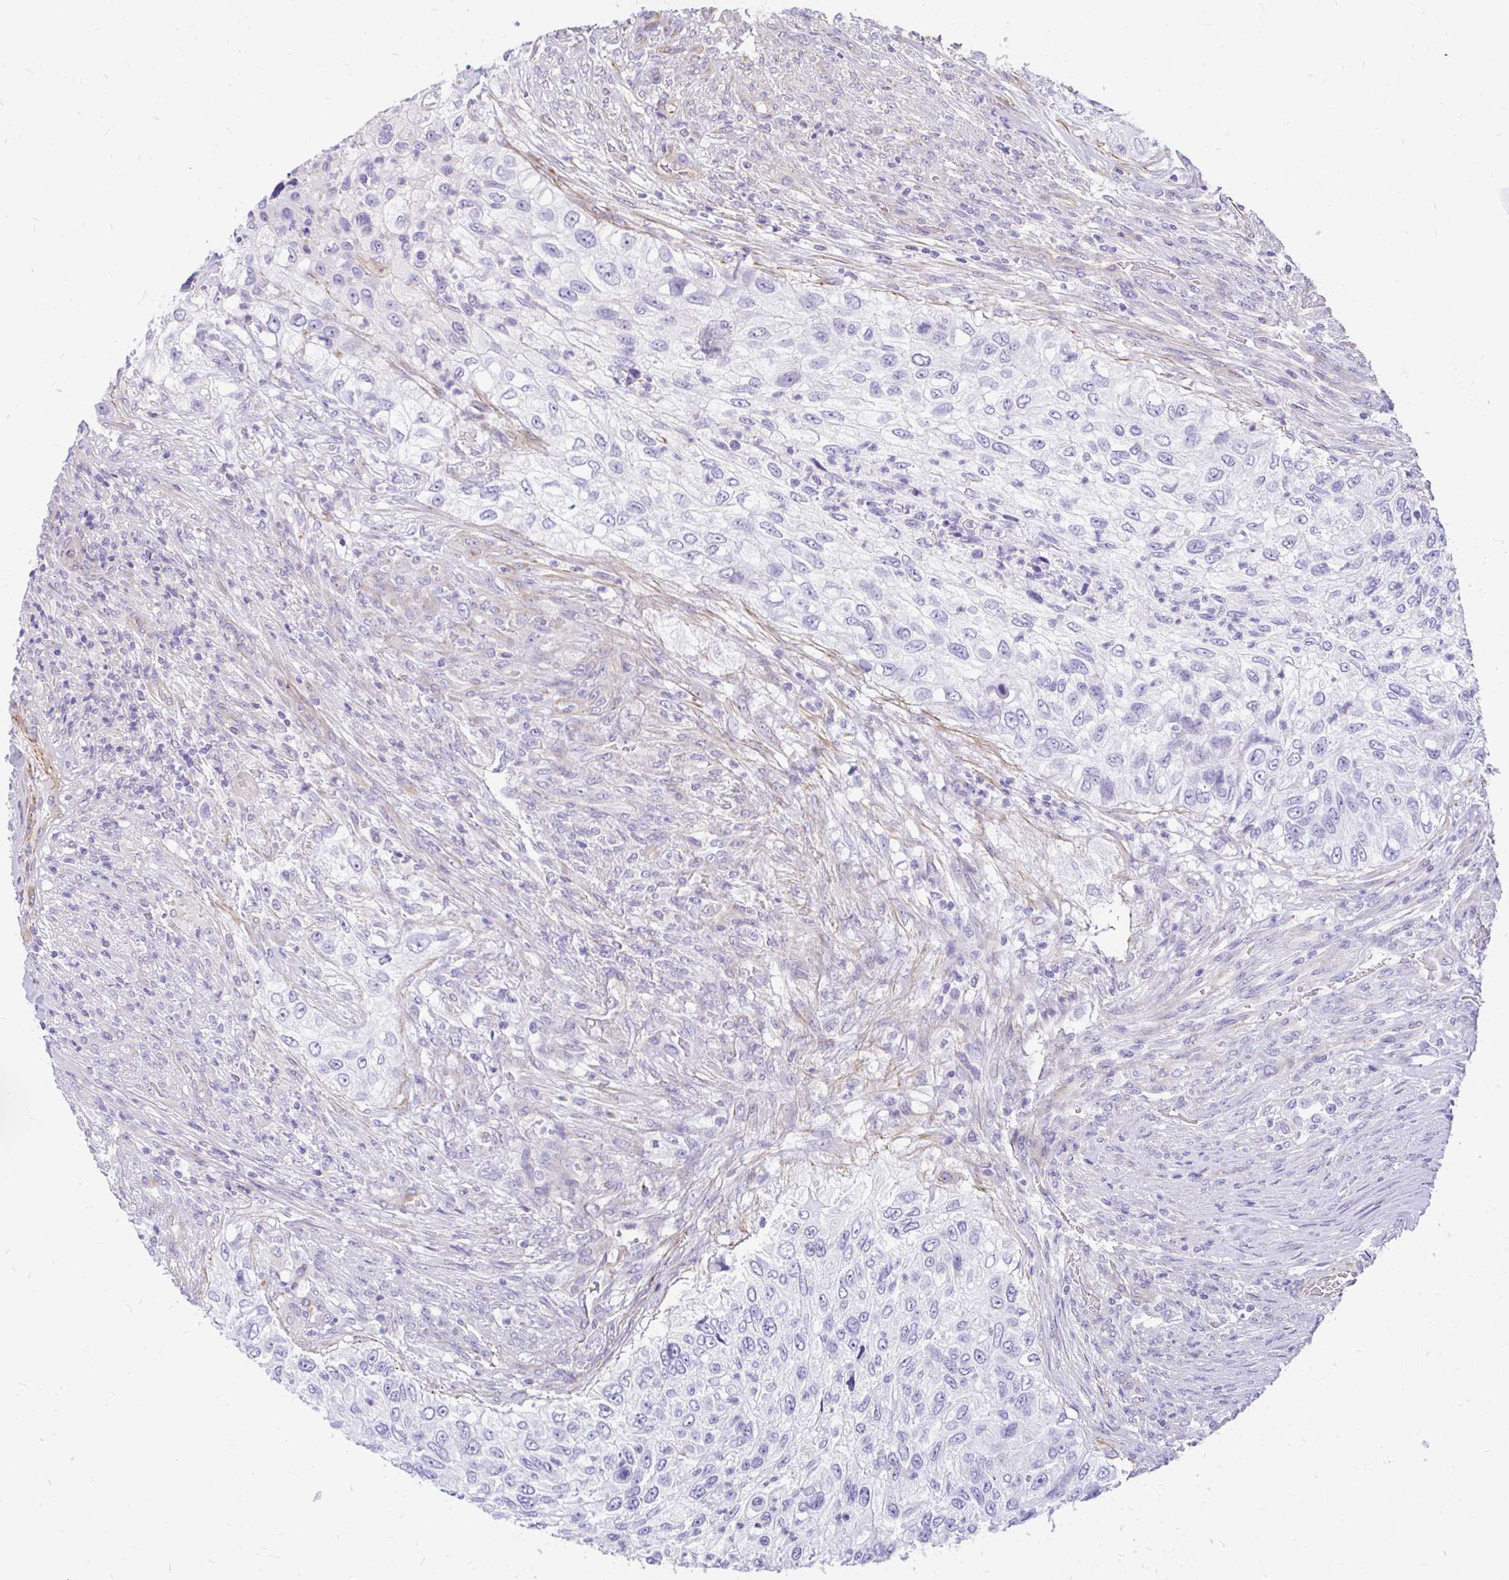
{"staining": {"intensity": "negative", "quantity": "none", "location": "none"}, "tissue": "urothelial cancer", "cell_type": "Tumor cells", "image_type": "cancer", "snomed": [{"axis": "morphology", "description": "Urothelial carcinoma, High grade"}, {"axis": "topography", "description": "Urinary bladder"}], "caption": "DAB immunohistochemical staining of high-grade urothelial carcinoma displays no significant expression in tumor cells.", "gene": "FAM83C", "patient": {"sex": "female", "age": 60}}